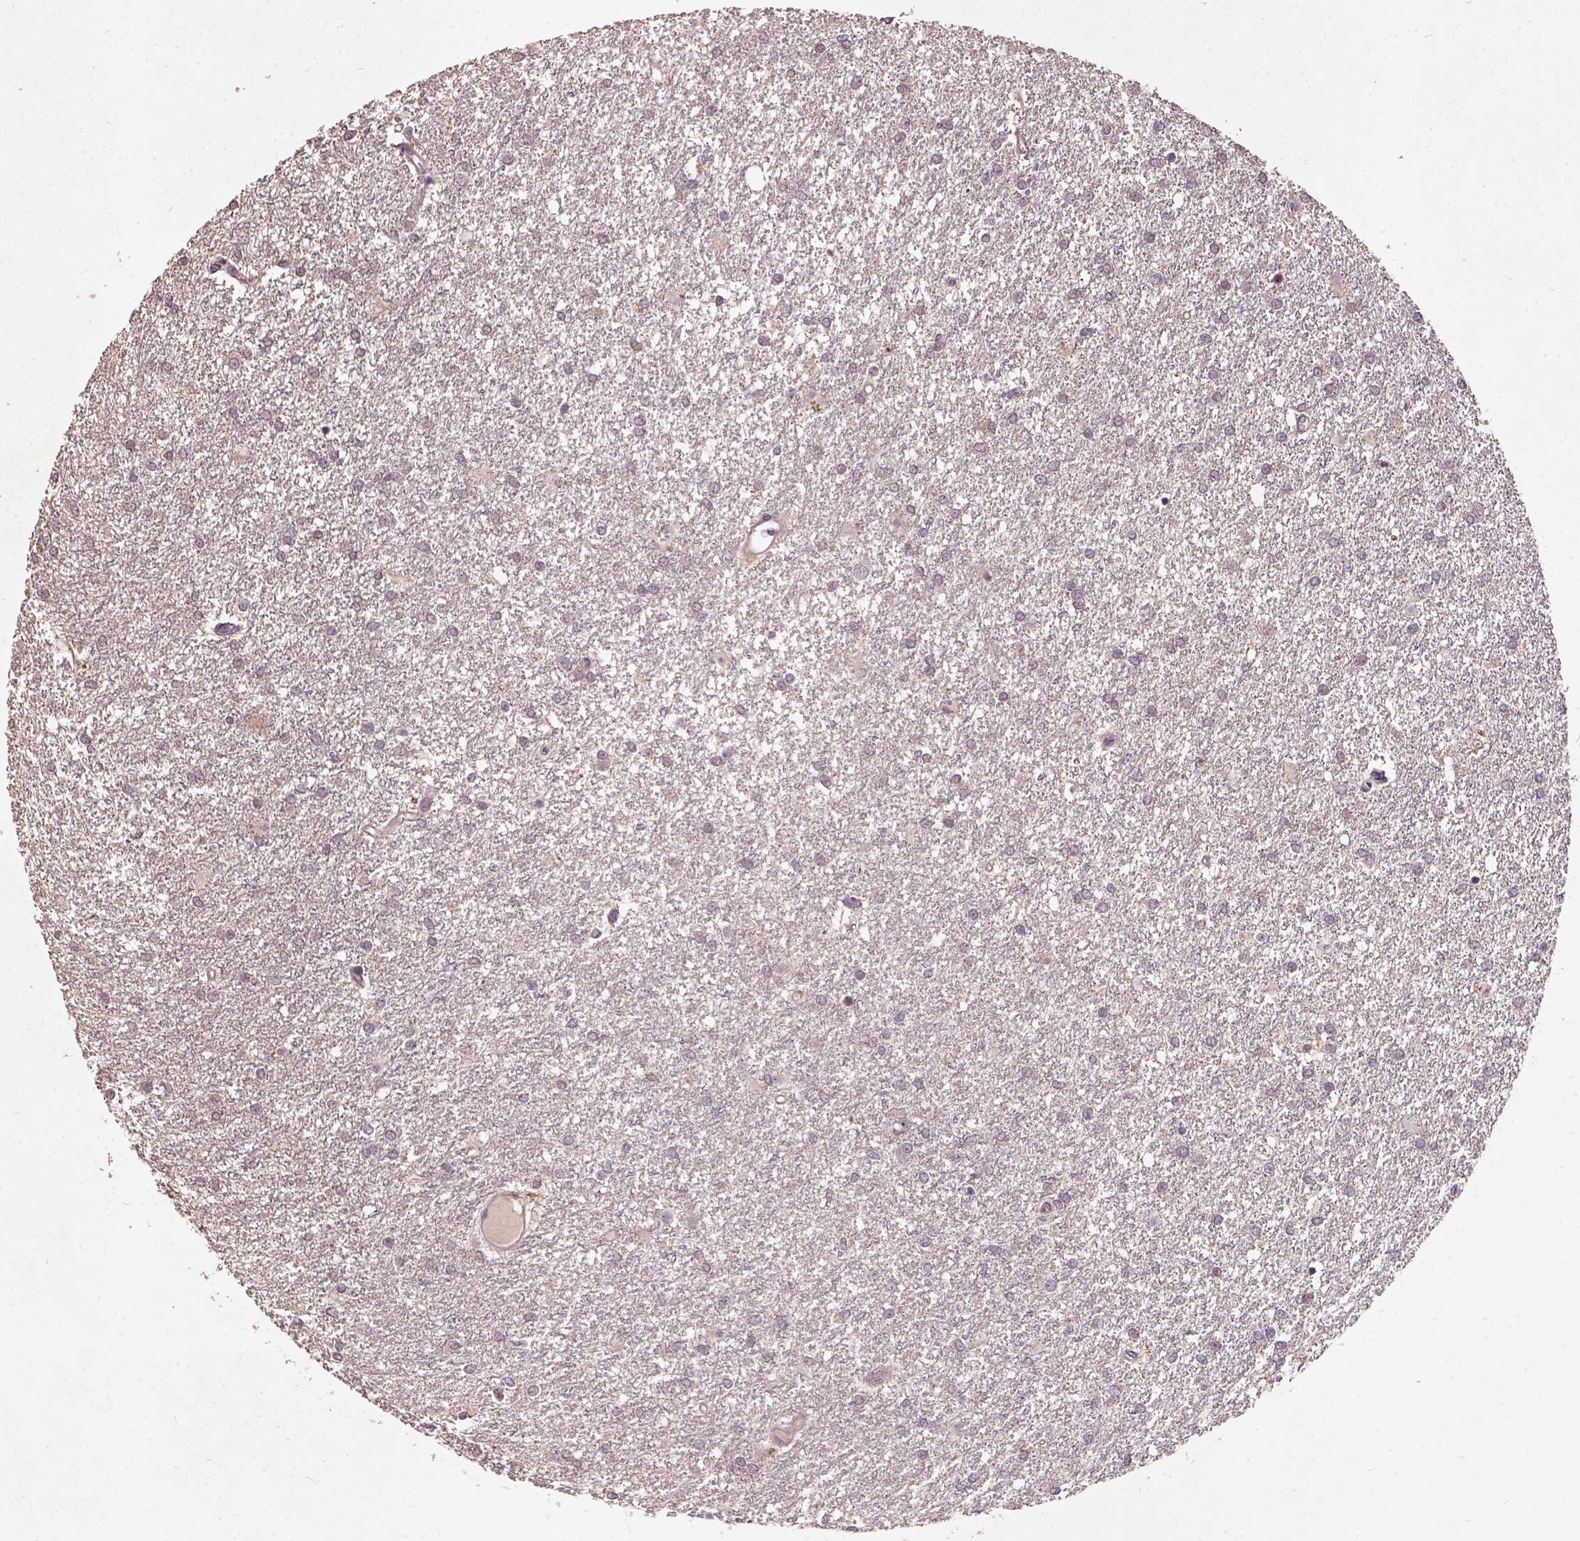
{"staining": {"intensity": "moderate", "quantity": "<25%", "location": "cytoplasmic/membranous"}, "tissue": "glioma", "cell_type": "Tumor cells", "image_type": "cancer", "snomed": [{"axis": "morphology", "description": "Glioma, malignant, High grade"}, {"axis": "topography", "description": "Brain"}], "caption": "A histopathology image of glioma stained for a protein demonstrates moderate cytoplasmic/membranous brown staining in tumor cells.", "gene": "KBTBD8", "patient": {"sex": "female", "age": 61}}